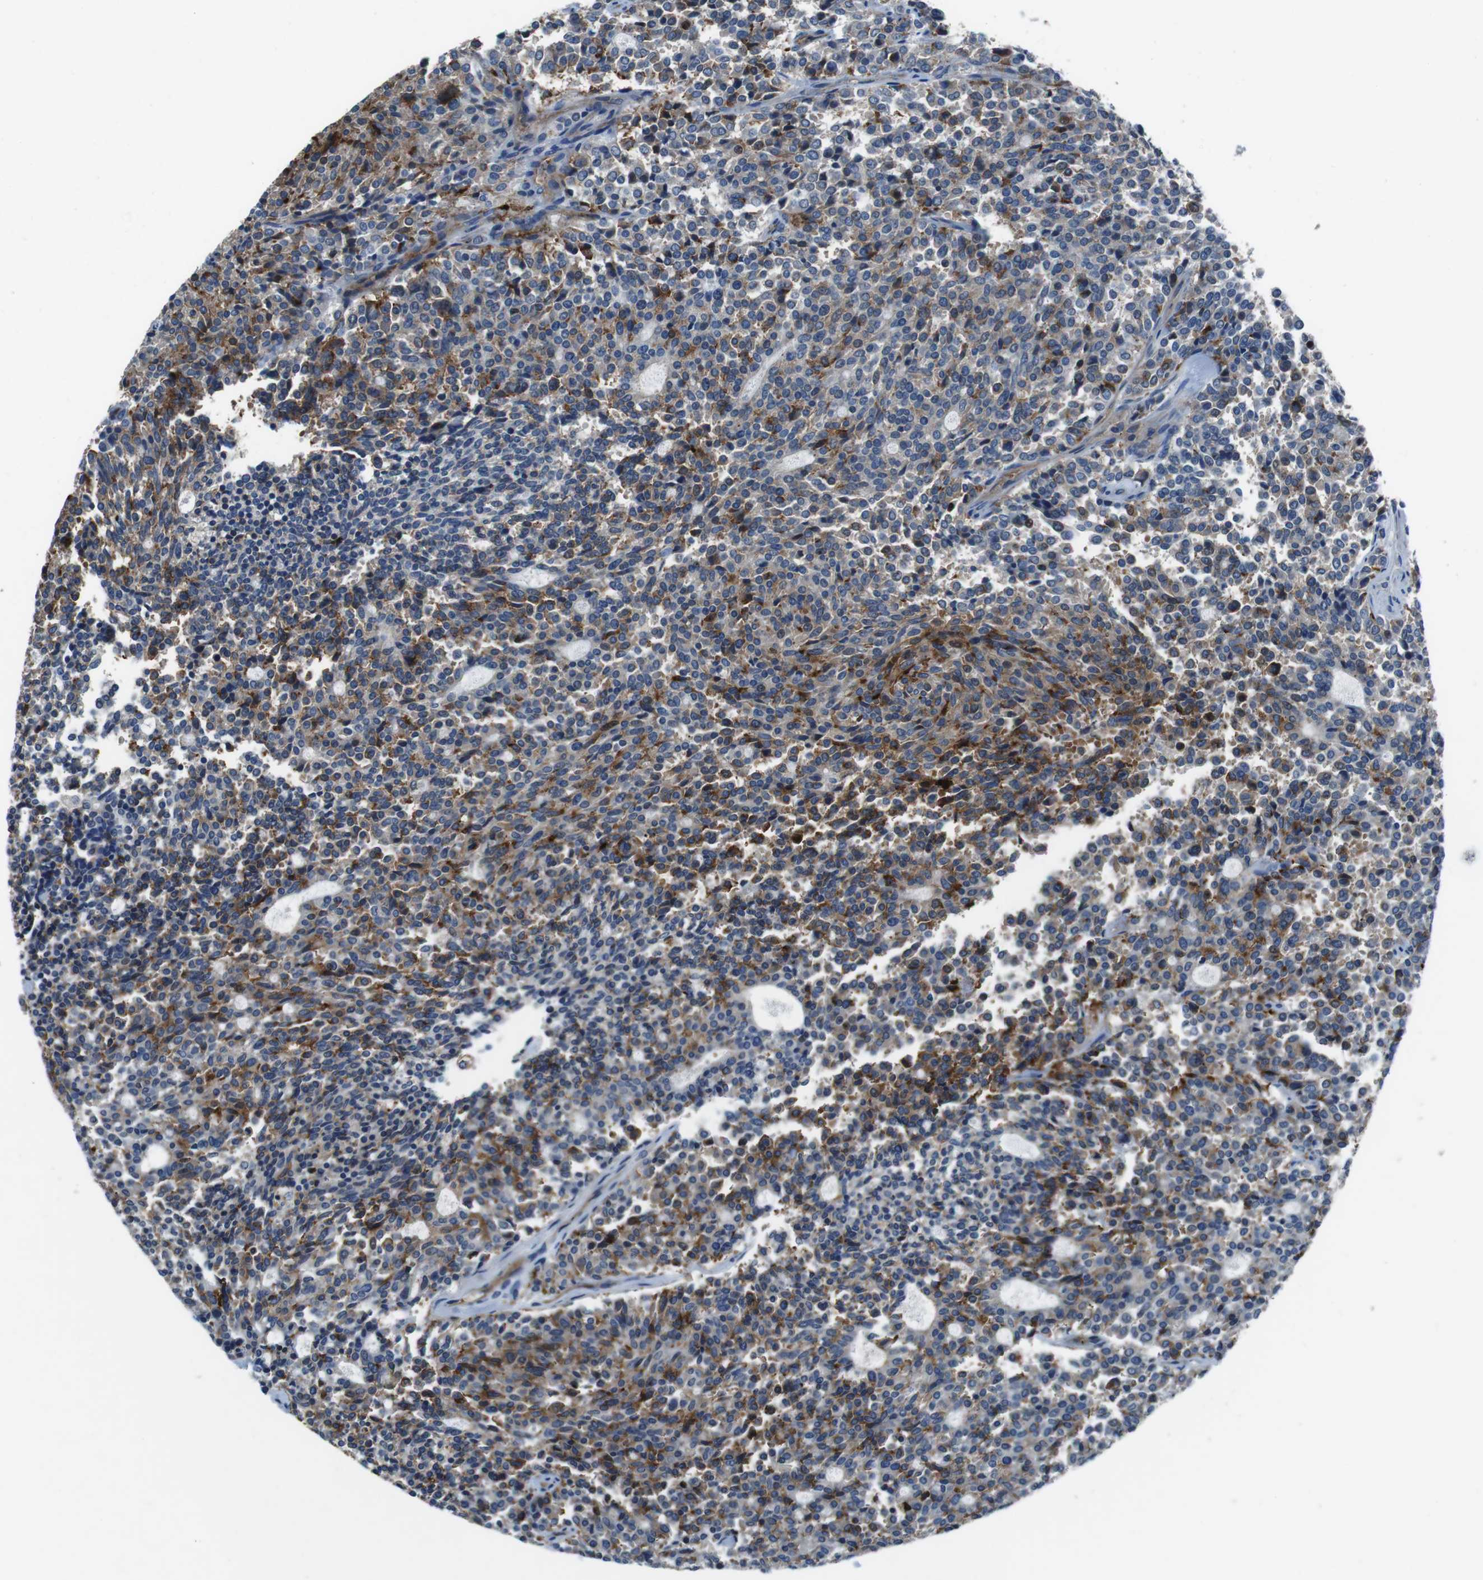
{"staining": {"intensity": "moderate", "quantity": "25%-75%", "location": "cytoplasmic/membranous"}, "tissue": "carcinoid", "cell_type": "Tumor cells", "image_type": "cancer", "snomed": [{"axis": "morphology", "description": "Carcinoid, malignant, NOS"}, {"axis": "topography", "description": "Pancreas"}], "caption": "Carcinoid (malignant) stained for a protein (brown) exhibits moderate cytoplasmic/membranous positive staining in approximately 25%-75% of tumor cells.", "gene": "TULP3", "patient": {"sex": "female", "age": 54}}